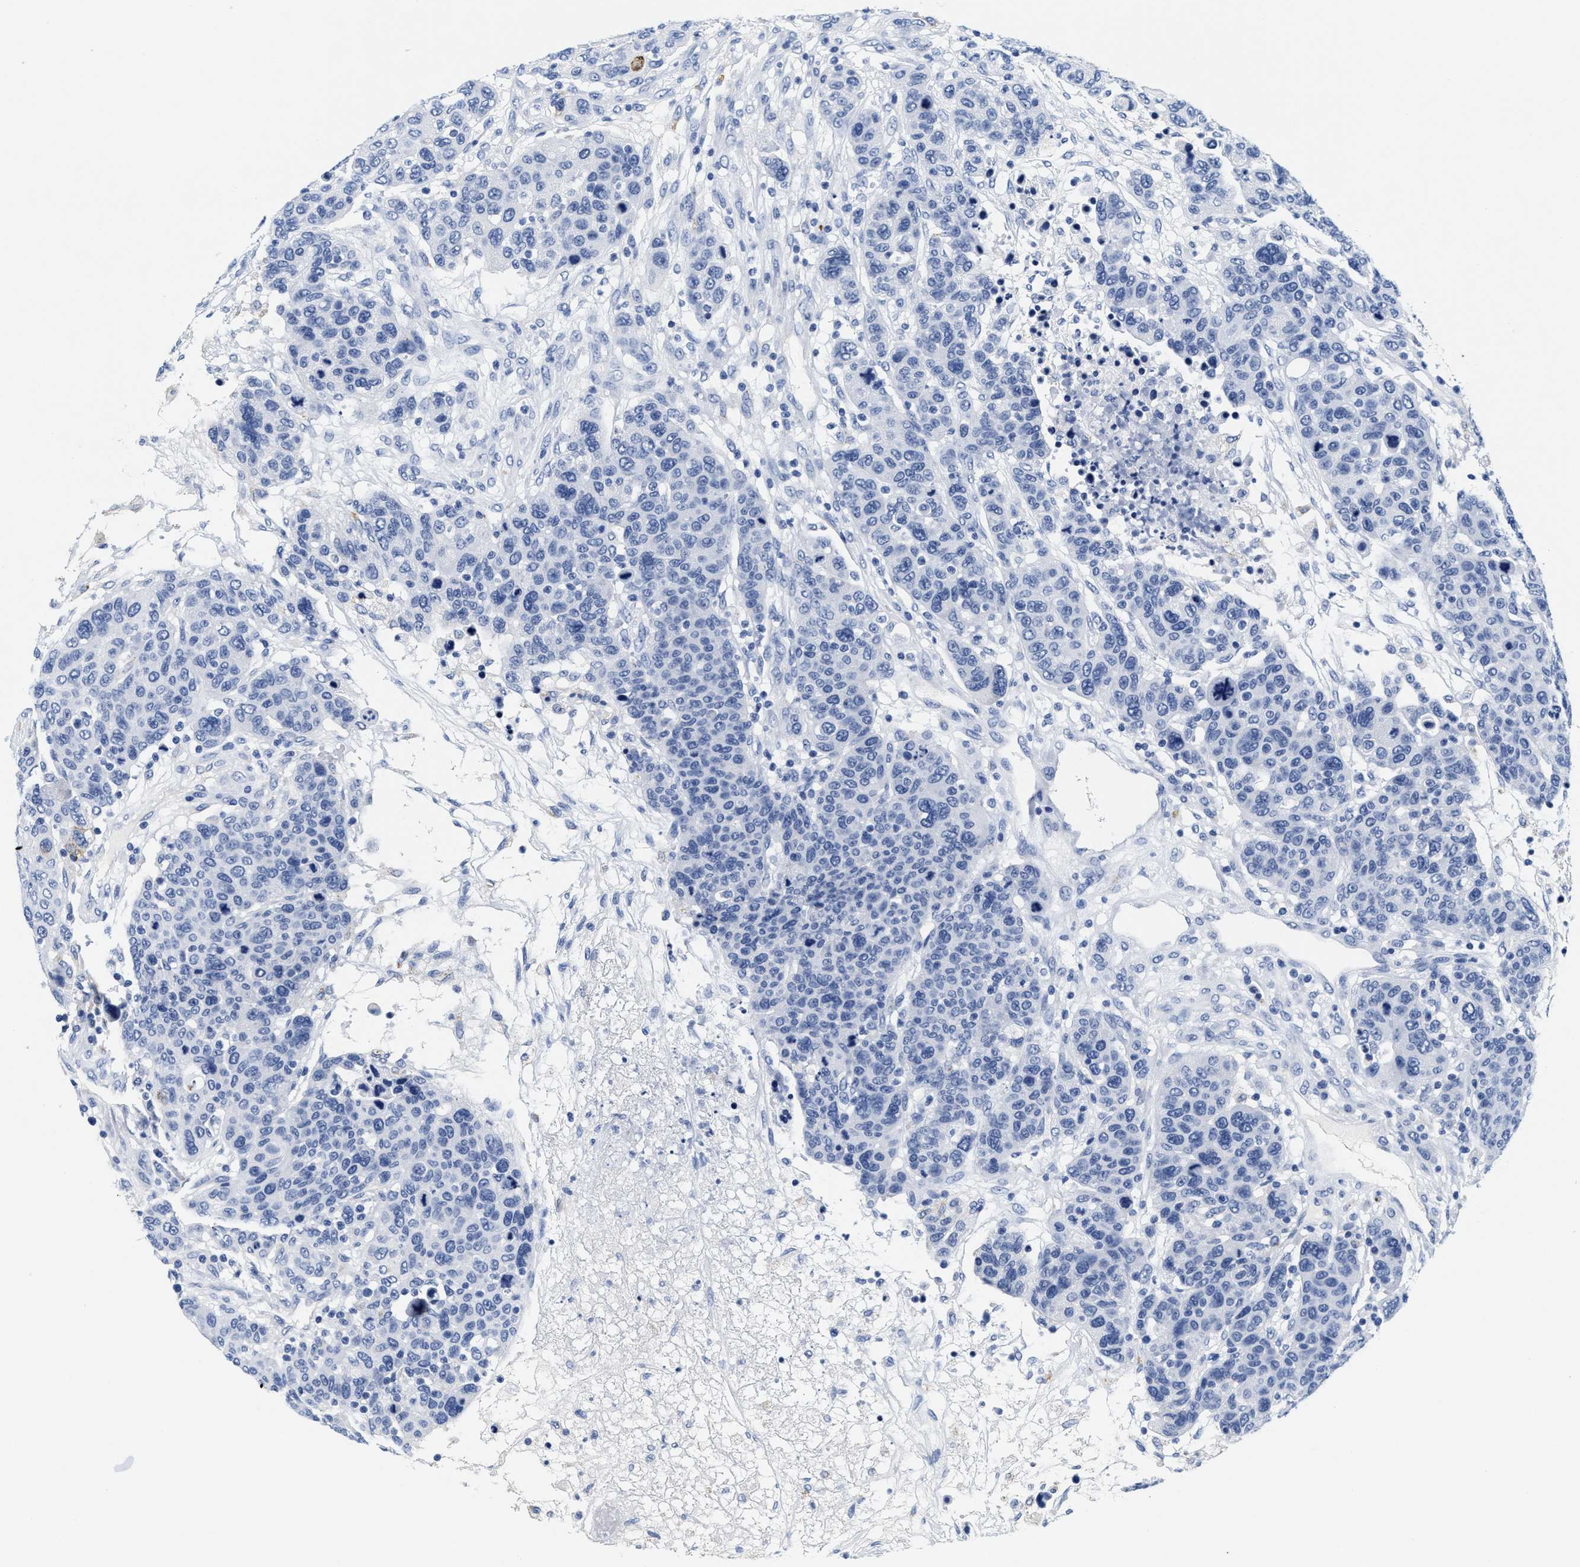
{"staining": {"intensity": "negative", "quantity": "none", "location": "none"}, "tissue": "breast cancer", "cell_type": "Tumor cells", "image_type": "cancer", "snomed": [{"axis": "morphology", "description": "Duct carcinoma"}, {"axis": "topography", "description": "Breast"}], "caption": "Immunohistochemistry histopathology image of neoplastic tissue: infiltrating ductal carcinoma (breast) stained with DAB displays no significant protein expression in tumor cells.", "gene": "TTC3", "patient": {"sex": "female", "age": 37}}